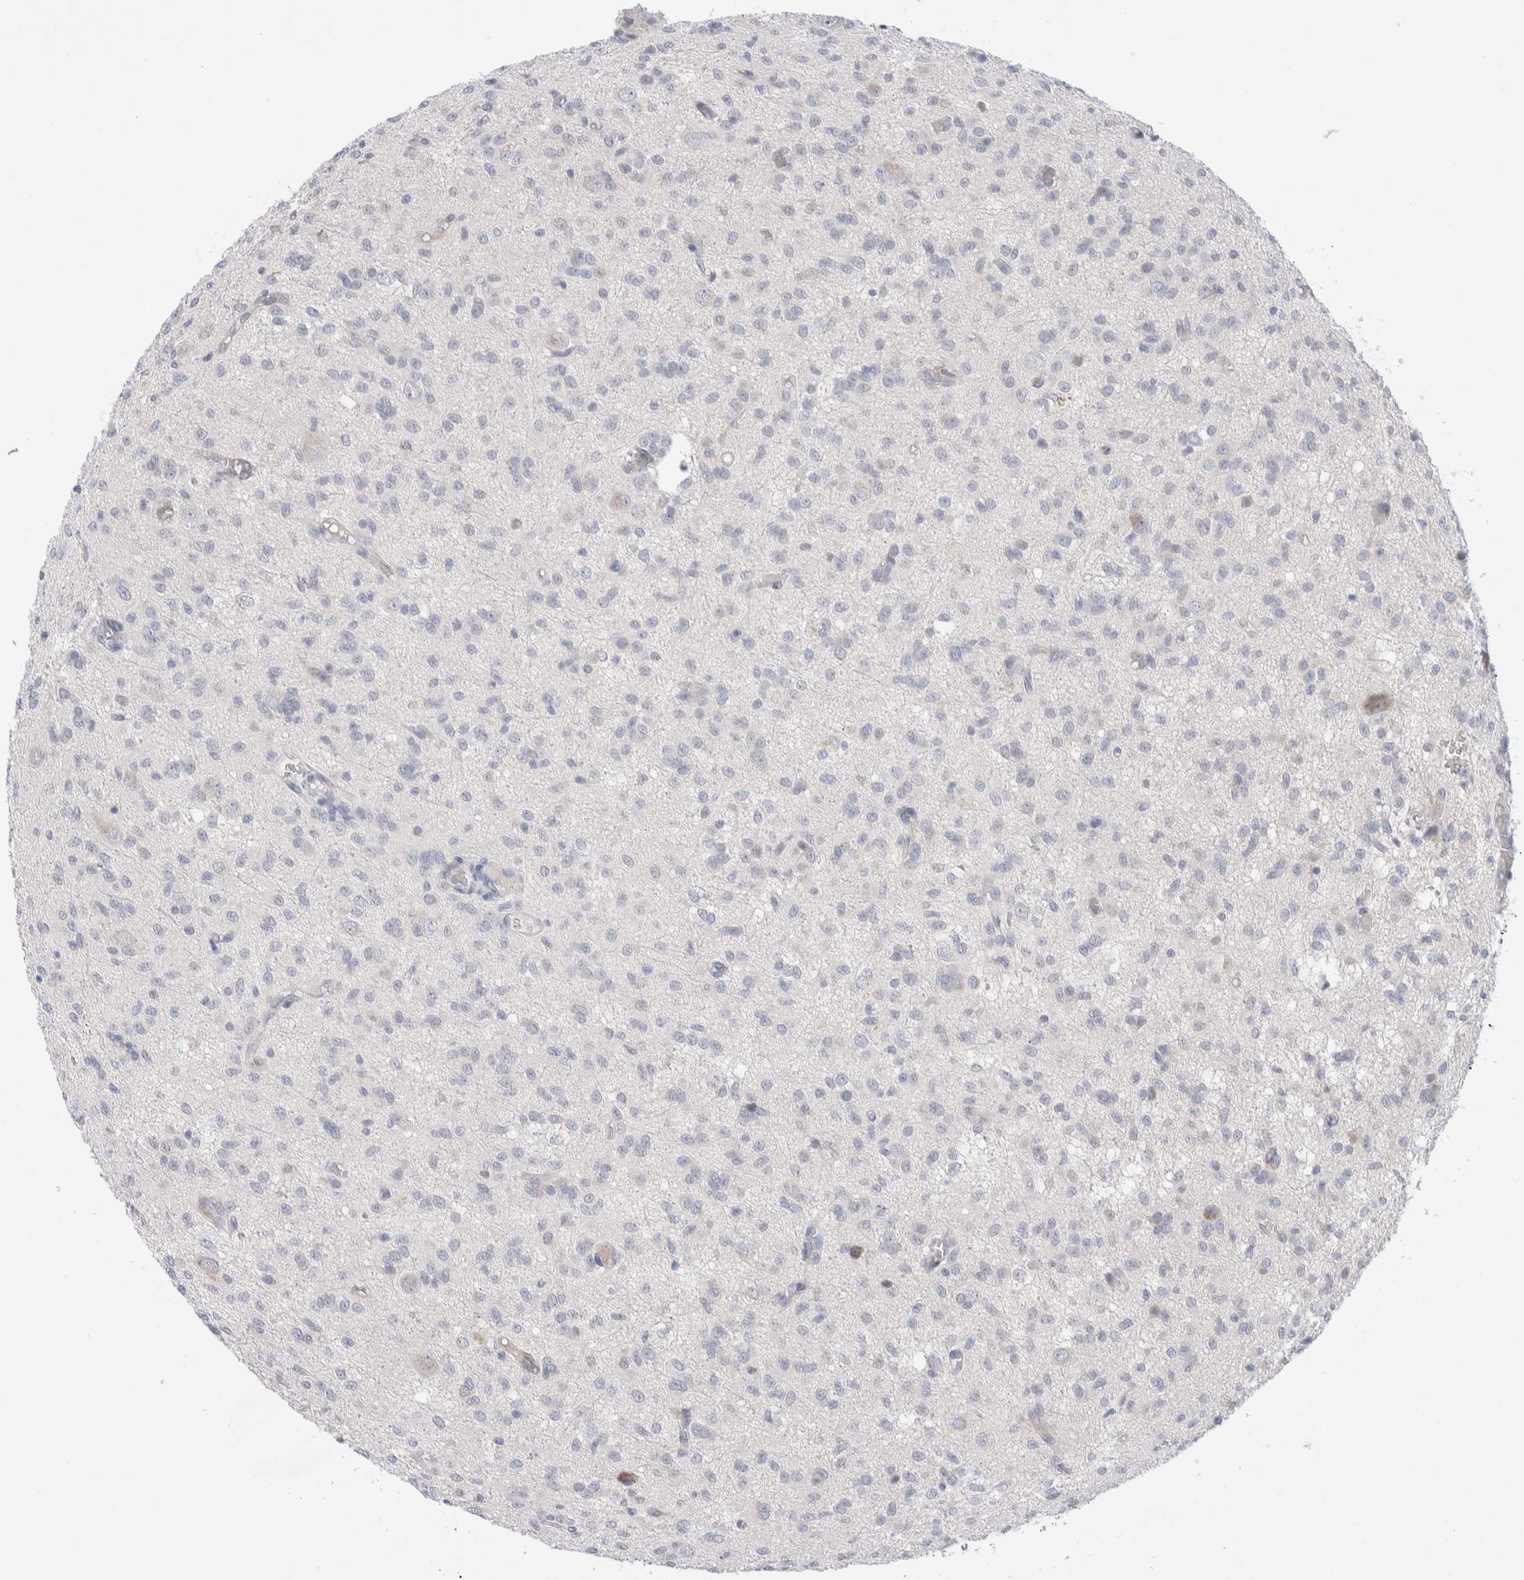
{"staining": {"intensity": "negative", "quantity": "none", "location": "none"}, "tissue": "glioma", "cell_type": "Tumor cells", "image_type": "cancer", "snomed": [{"axis": "morphology", "description": "Glioma, malignant, High grade"}, {"axis": "topography", "description": "Brain"}], "caption": "Immunohistochemistry image of glioma stained for a protein (brown), which exhibits no staining in tumor cells.", "gene": "C1orf112", "patient": {"sex": "female", "age": 59}}